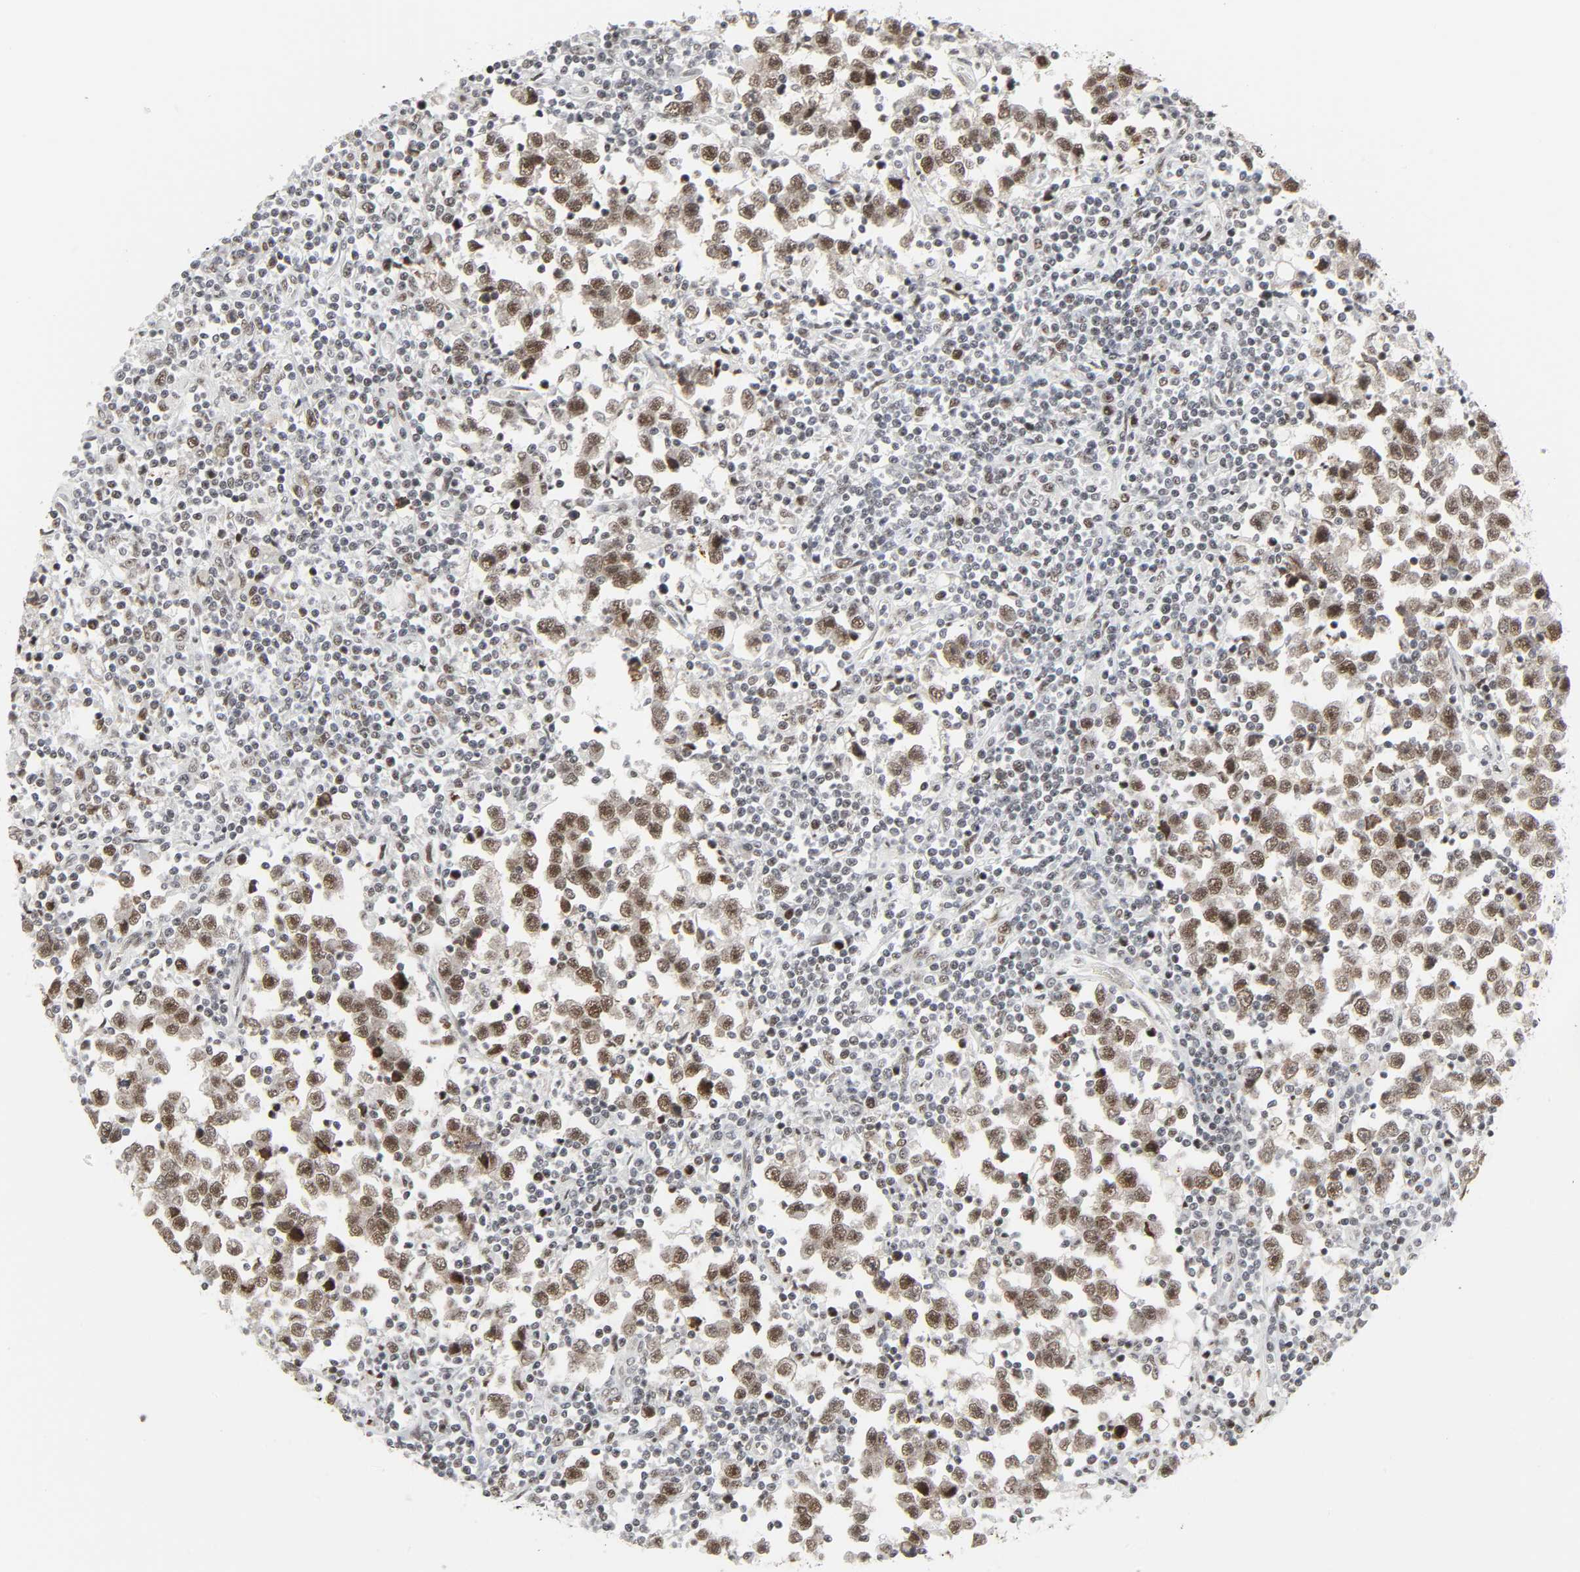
{"staining": {"intensity": "moderate", "quantity": ">75%", "location": "nuclear"}, "tissue": "testis cancer", "cell_type": "Tumor cells", "image_type": "cancer", "snomed": [{"axis": "morphology", "description": "Seminoma, NOS"}, {"axis": "topography", "description": "Testis"}], "caption": "The image exhibits staining of seminoma (testis), revealing moderate nuclear protein staining (brown color) within tumor cells.", "gene": "CDK7", "patient": {"sex": "male", "age": 43}}